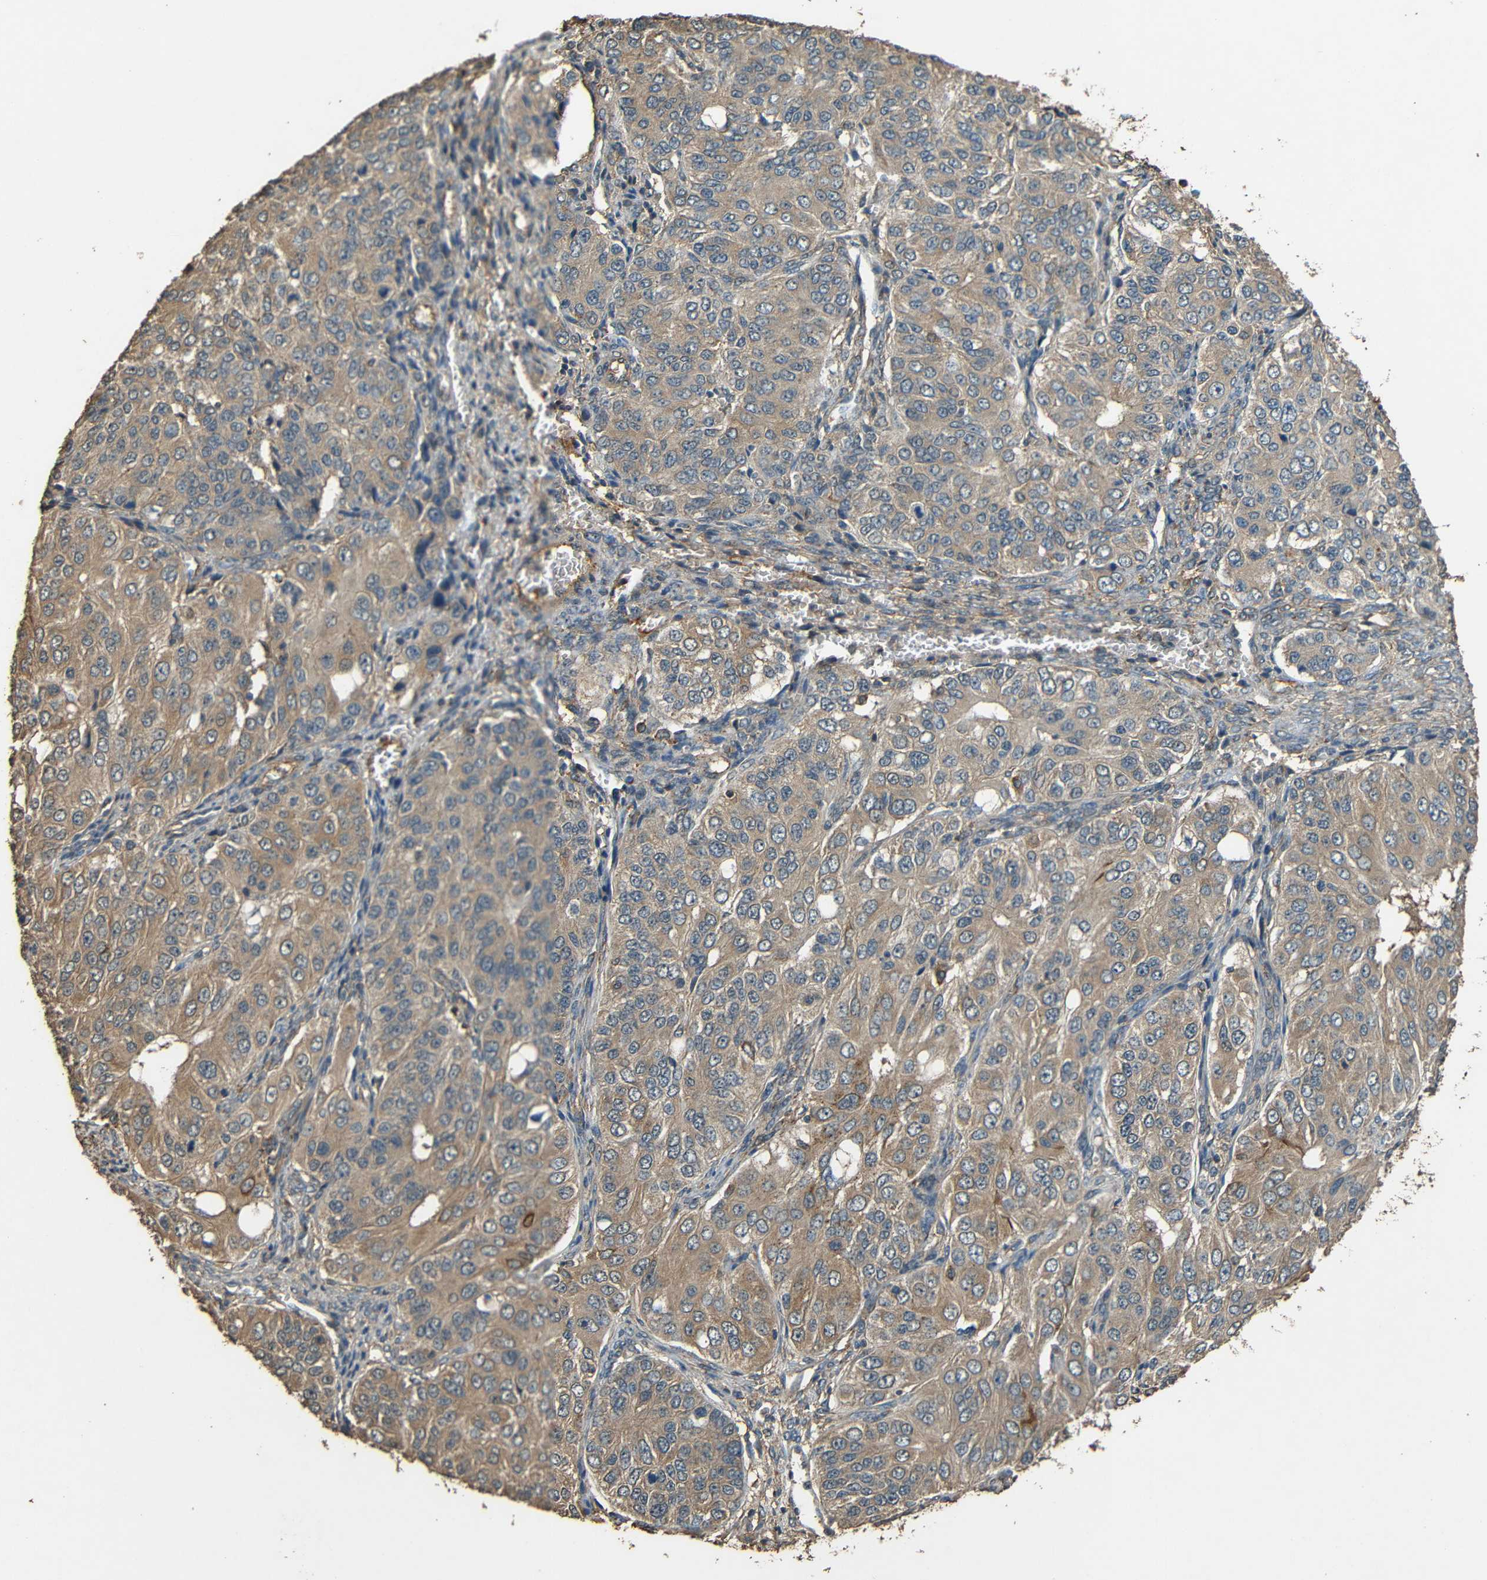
{"staining": {"intensity": "moderate", "quantity": ">75%", "location": "cytoplasmic/membranous"}, "tissue": "ovarian cancer", "cell_type": "Tumor cells", "image_type": "cancer", "snomed": [{"axis": "morphology", "description": "Carcinoma, endometroid"}, {"axis": "topography", "description": "Ovary"}], "caption": "Immunohistochemistry (DAB) staining of endometroid carcinoma (ovarian) reveals moderate cytoplasmic/membranous protein staining in approximately >75% of tumor cells. (brown staining indicates protein expression, while blue staining denotes nuclei).", "gene": "PDE5A", "patient": {"sex": "female", "age": 51}}